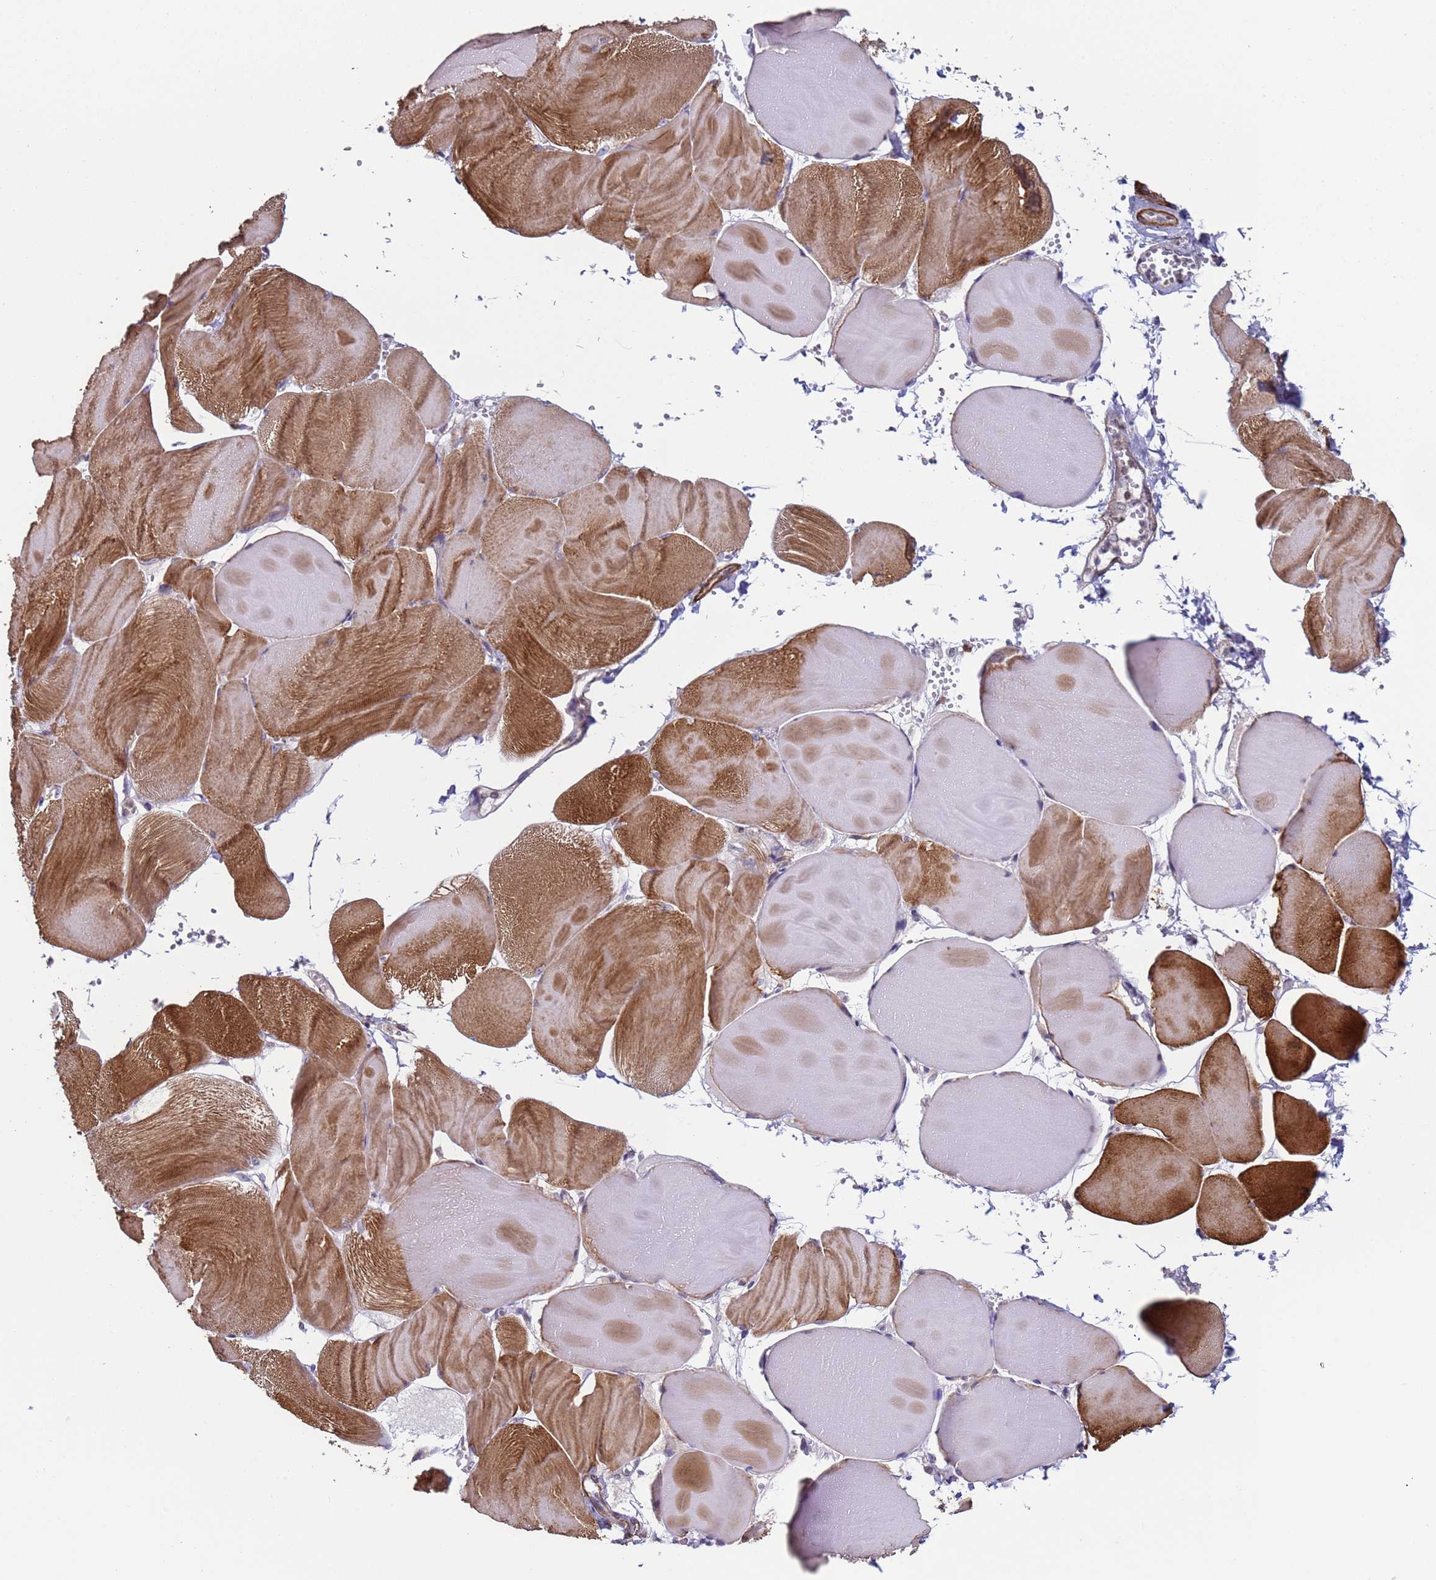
{"staining": {"intensity": "moderate", "quantity": "25%-75%", "location": "cytoplasmic/membranous"}, "tissue": "skeletal muscle", "cell_type": "Myocytes", "image_type": "normal", "snomed": [{"axis": "morphology", "description": "Normal tissue, NOS"}, {"axis": "morphology", "description": "Basal cell carcinoma"}, {"axis": "topography", "description": "Skeletal muscle"}], "caption": "A brown stain shows moderate cytoplasmic/membranous expression of a protein in myocytes of unremarkable human skeletal muscle.", "gene": "SNAPC4", "patient": {"sex": "female", "age": 64}}